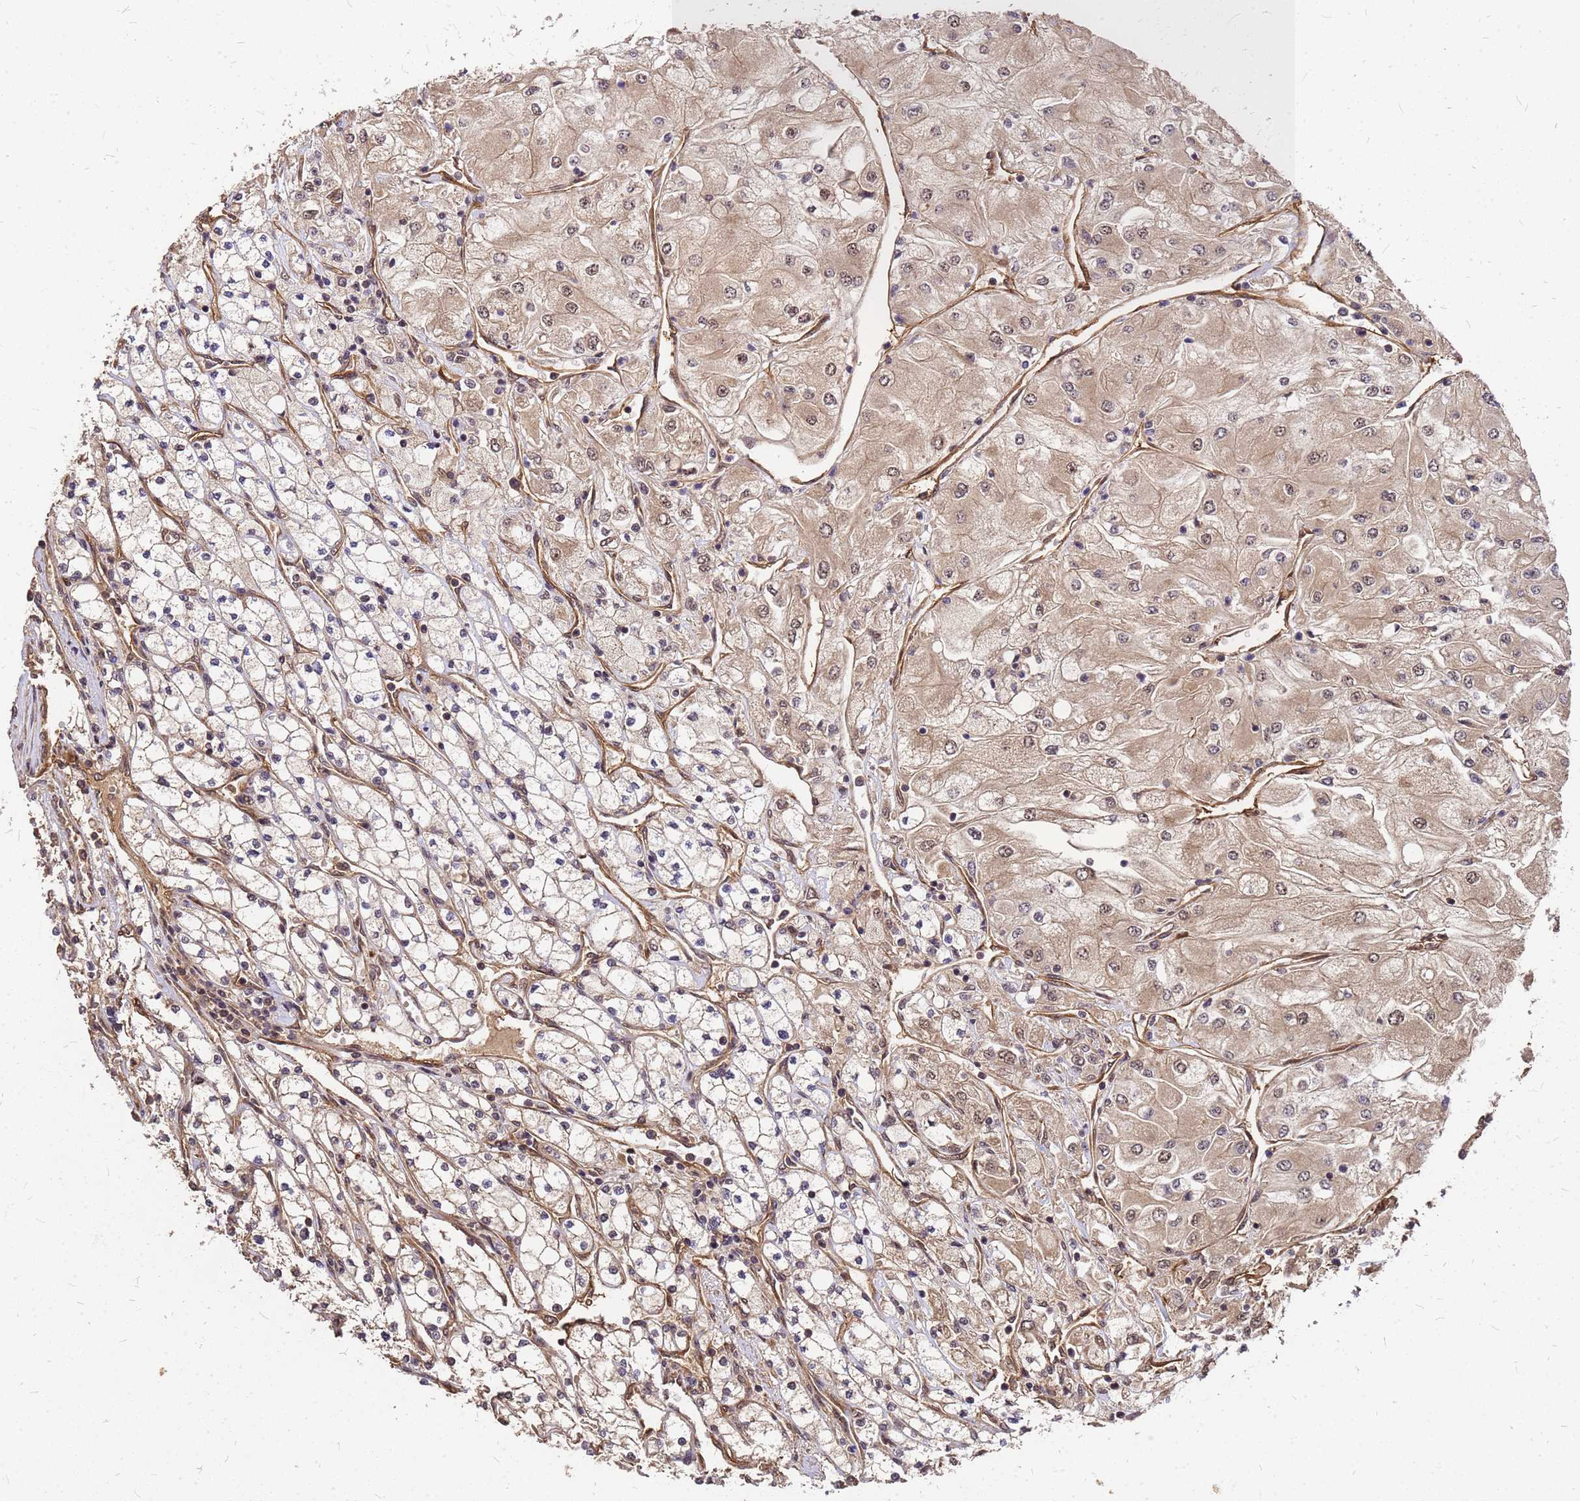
{"staining": {"intensity": "weak", "quantity": ">75%", "location": "cytoplasmic/membranous"}, "tissue": "renal cancer", "cell_type": "Tumor cells", "image_type": "cancer", "snomed": [{"axis": "morphology", "description": "Adenocarcinoma, NOS"}, {"axis": "topography", "description": "Kidney"}], "caption": "Weak cytoplasmic/membranous positivity is seen in approximately >75% of tumor cells in renal cancer.", "gene": "GPATCH8", "patient": {"sex": "male", "age": 80}}